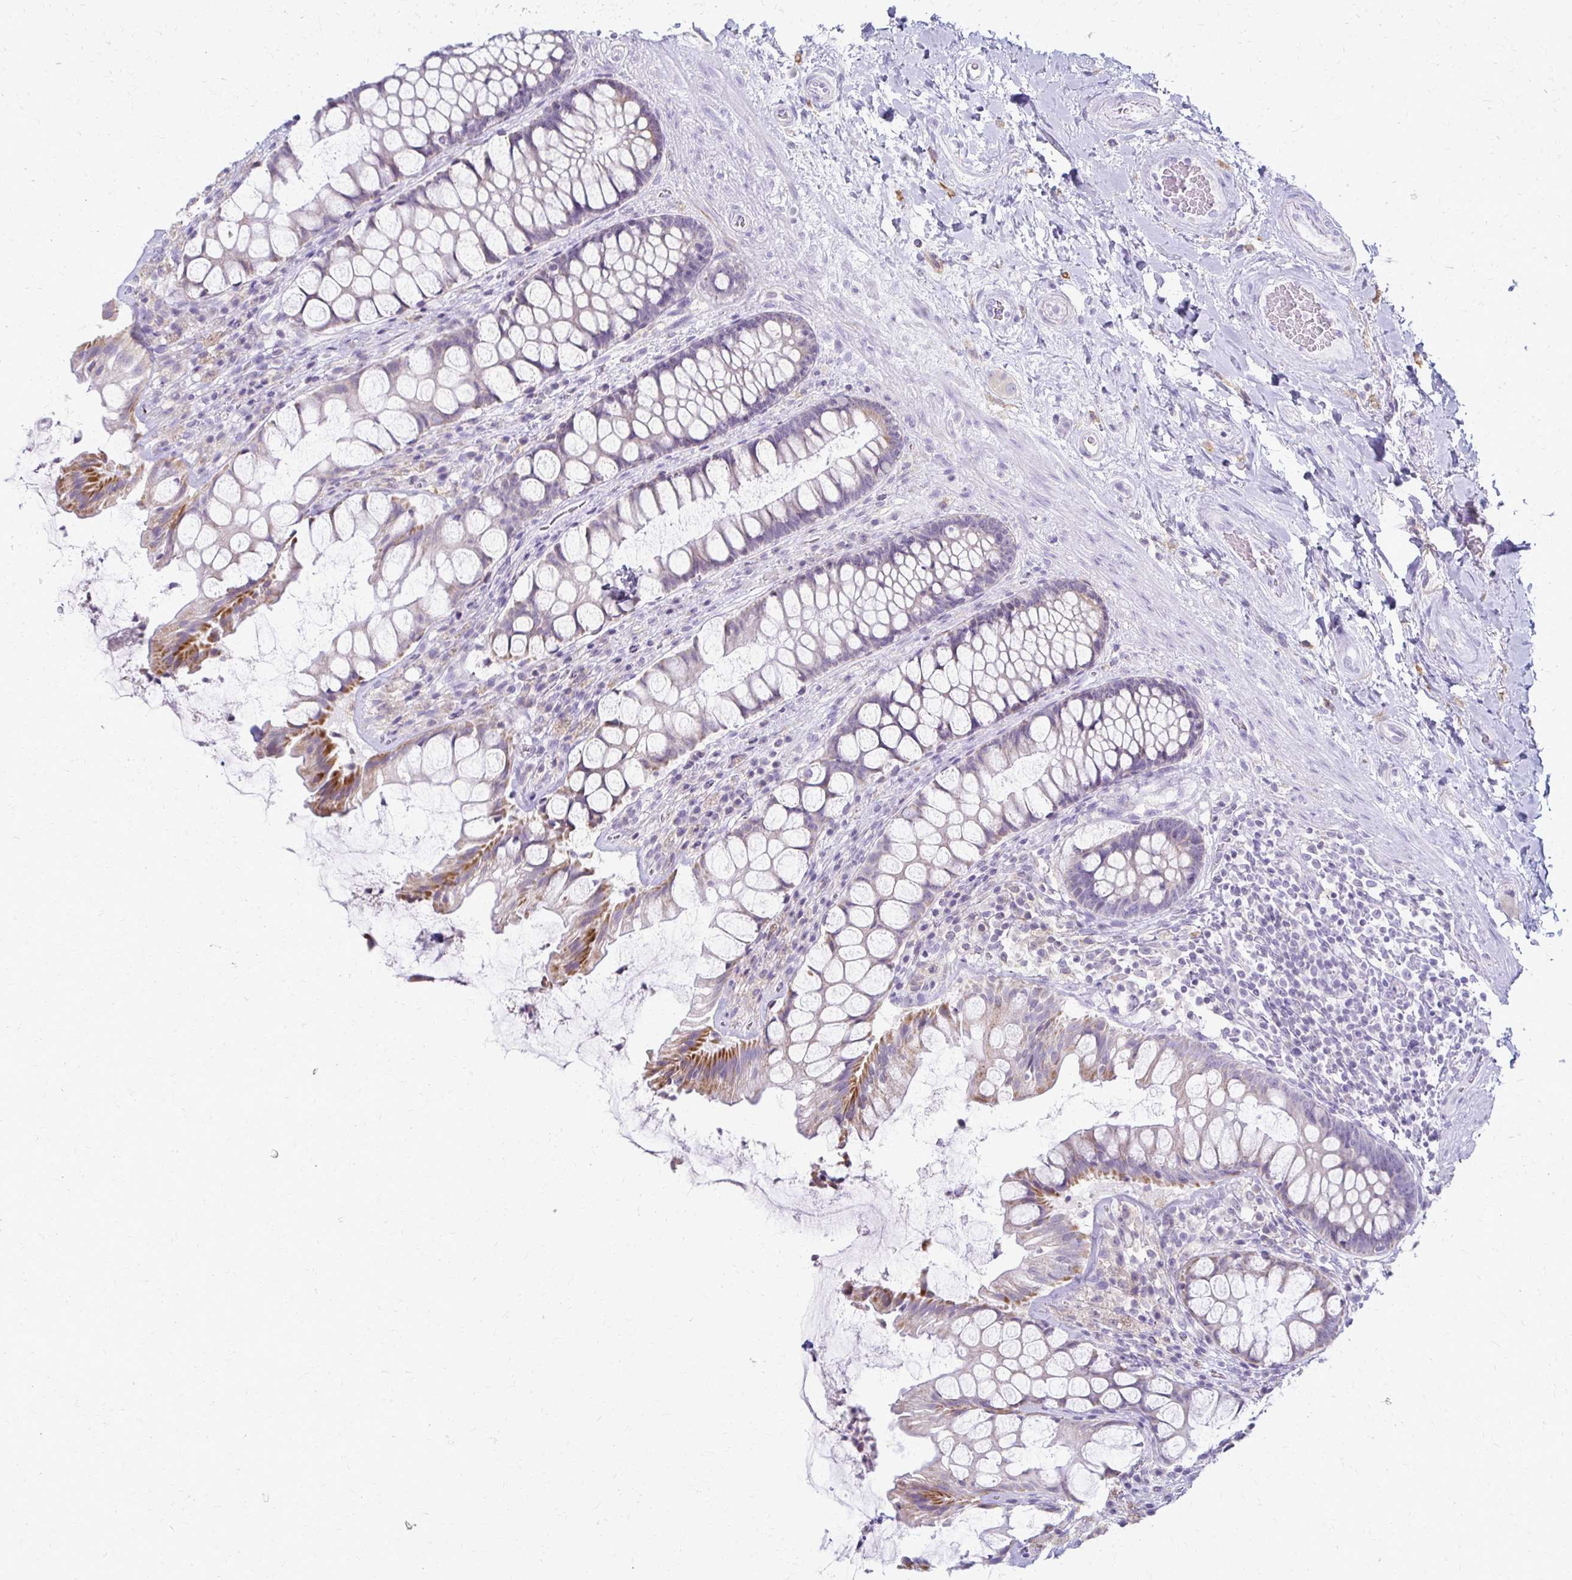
{"staining": {"intensity": "moderate", "quantity": "<25%", "location": "cytoplasmic/membranous"}, "tissue": "rectum", "cell_type": "Glandular cells", "image_type": "normal", "snomed": [{"axis": "morphology", "description": "Normal tissue, NOS"}, {"axis": "topography", "description": "Rectum"}], "caption": "Rectum stained with a brown dye exhibits moderate cytoplasmic/membranous positive positivity in about <25% of glandular cells.", "gene": "FCGR2A", "patient": {"sex": "female", "age": 58}}